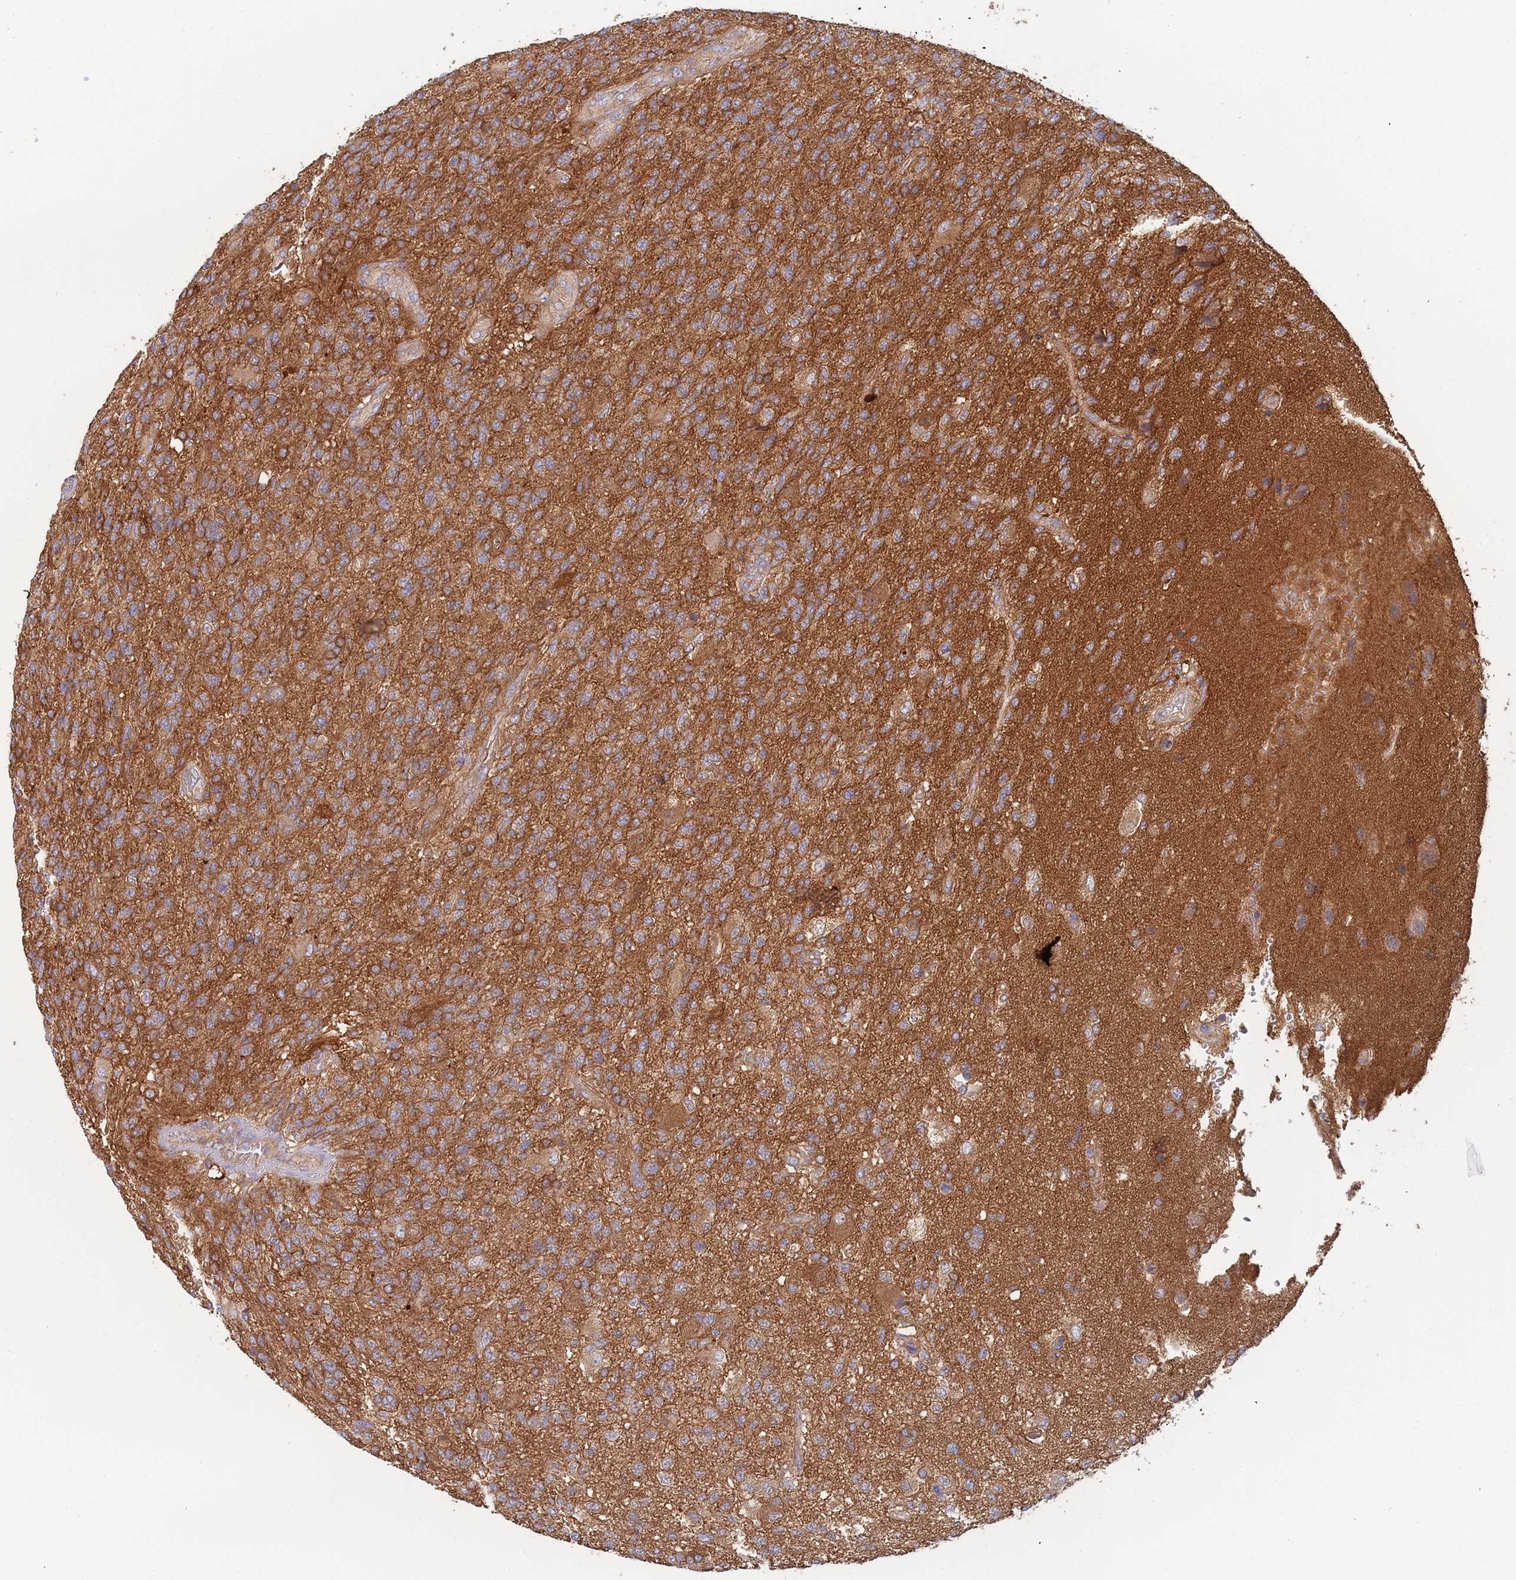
{"staining": {"intensity": "weak", "quantity": ">75%", "location": "cytoplasmic/membranous"}, "tissue": "glioma", "cell_type": "Tumor cells", "image_type": "cancer", "snomed": [{"axis": "morphology", "description": "Glioma, malignant, High grade"}, {"axis": "topography", "description": "Brain"}], "caption": "Immunohistochemistry image of human high-grade glioma (malignant) stained for a protein (brown), which demonstrates low levels of weak cytoplasmic/membranous positivity in approximately >75% of tumor cells.", "gene": "GDI2", "patient": {"sex": "male", "age": 56}}